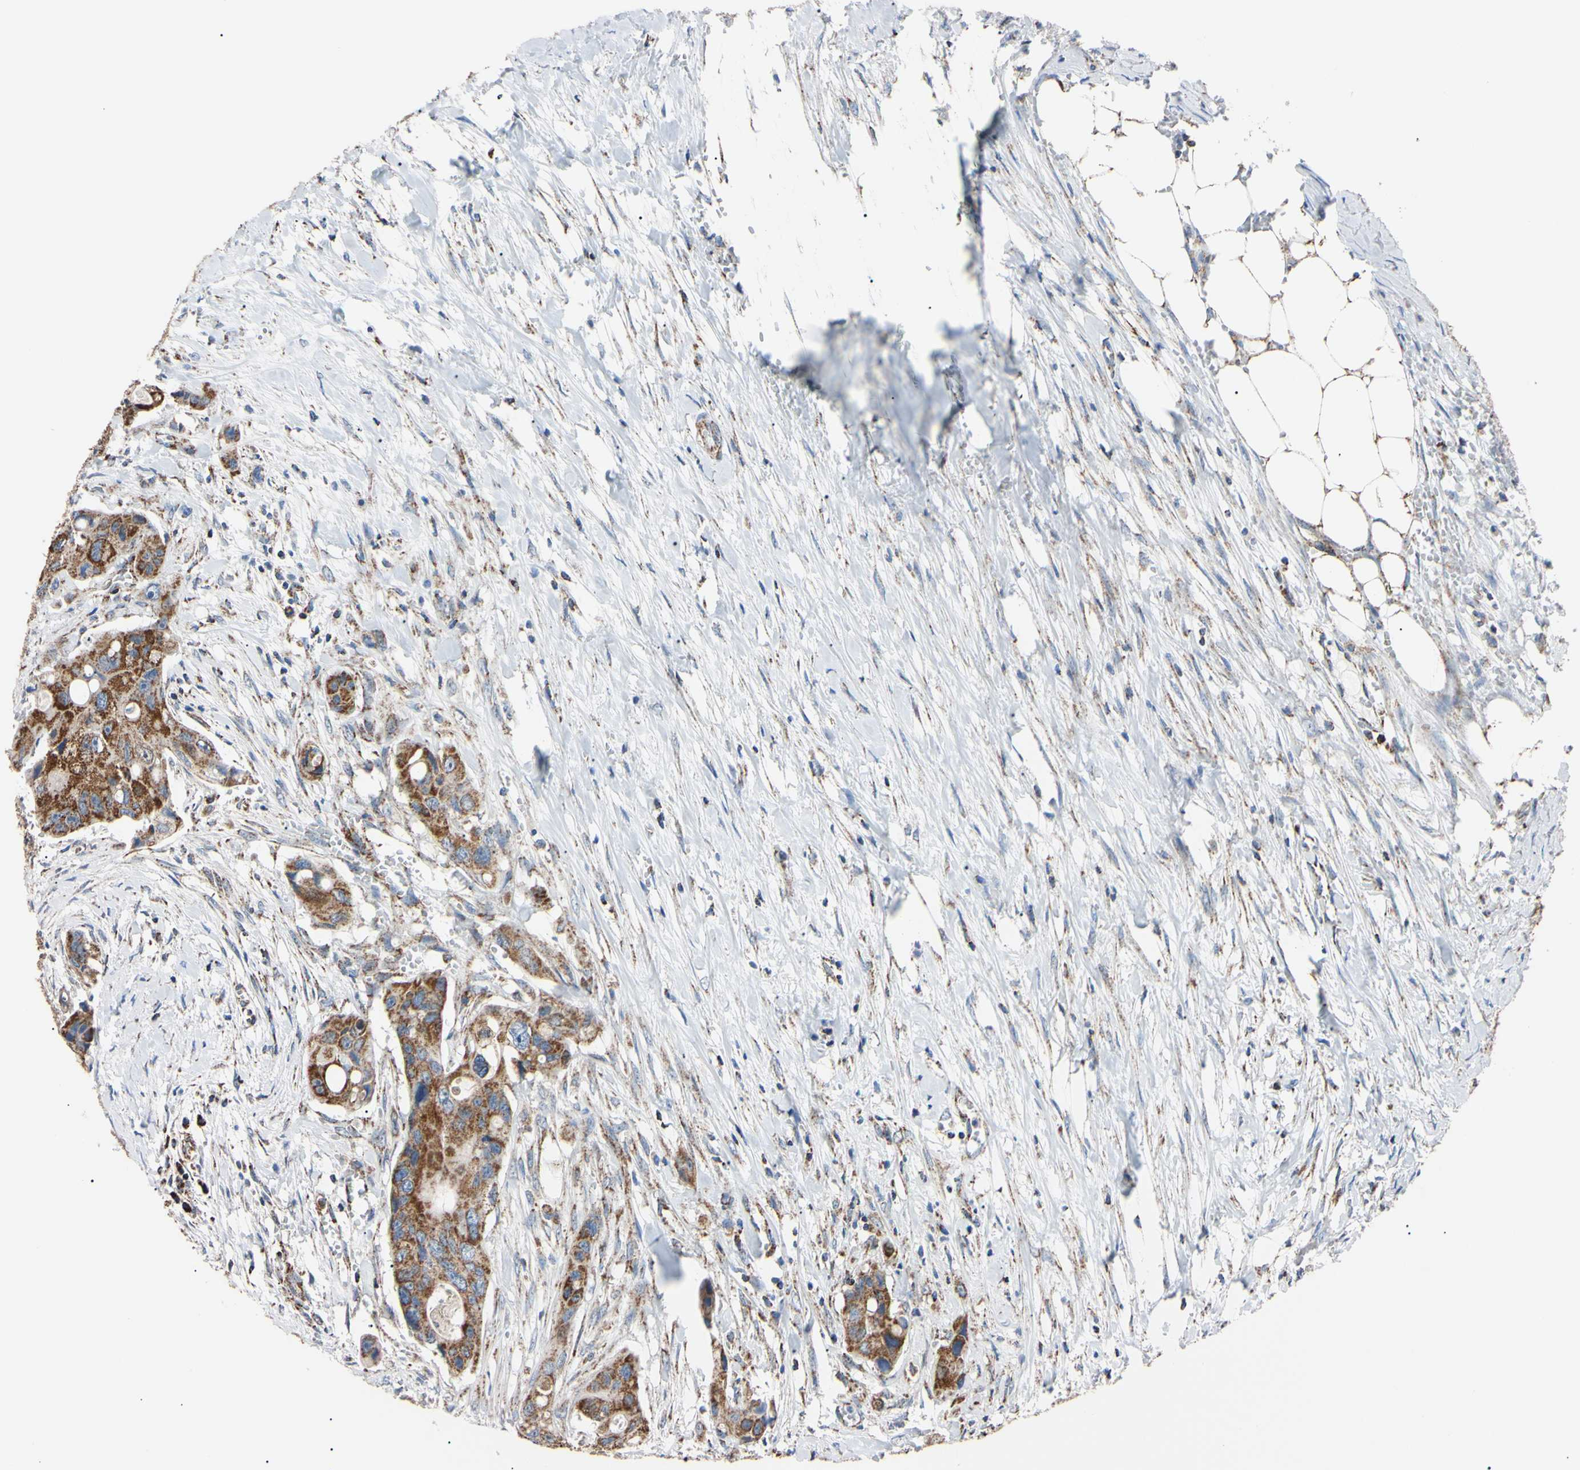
{"staining": {"intensity": "strong", "quantity": ">75%", "location": "cytoplasmic/membranous"}, "tissue": "colorectal cancer", "cell_type": "Tumor cells", "image_type": "cancer", "snomed": [{"axis": "morphology", "description": "Adenocarcinoma, NOS"}, {"axis": "topography", "description": "Colon"}], "caption": "Tumor cells reveal strong cytoplasmic/membranous positivity in about >75% of cells in colorectal adenocarcinoma.", "gene": "CLPP", "patient": {"sex": "female", "age": 57}}